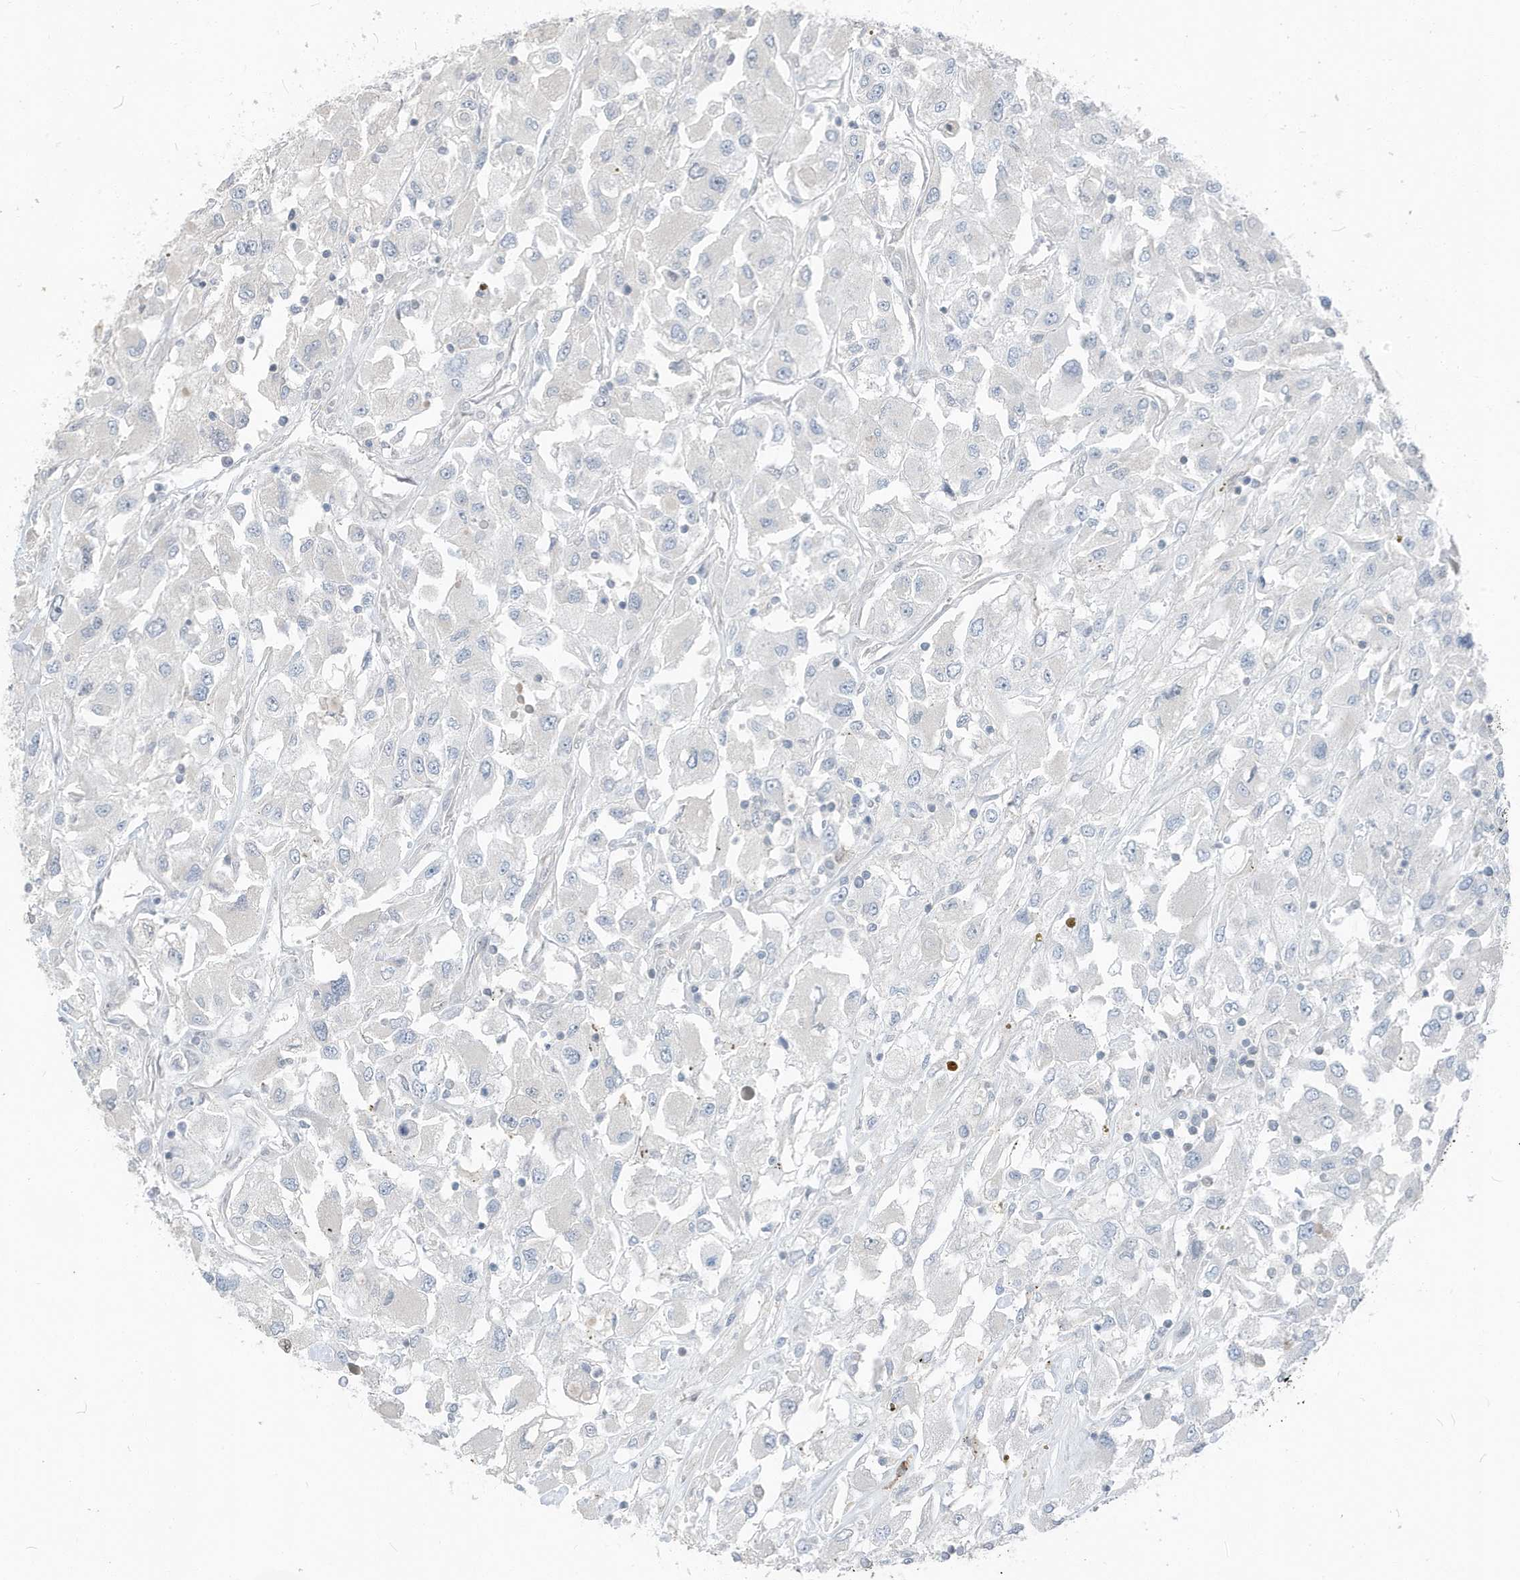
{"staining": {"intensity": "negative", "quantity": "none", "location": "none"}, "tissue": "renal cancer", "cell_type": "Tumor cells", "image_type": "cancer", "snomed": [{"axis": "morphology", "description": "Adenocarcinoma, NOS"}, {"axis": "topography", "description": "Kidney"}], "caption": "High power microscopy micrograph of an IHC micrograph of renal cancer (adenocarcinoma), revealing no significant expression in tumor cells.", "gene": "NCOA7", "patient": {"sex": "female", "age": 52}}